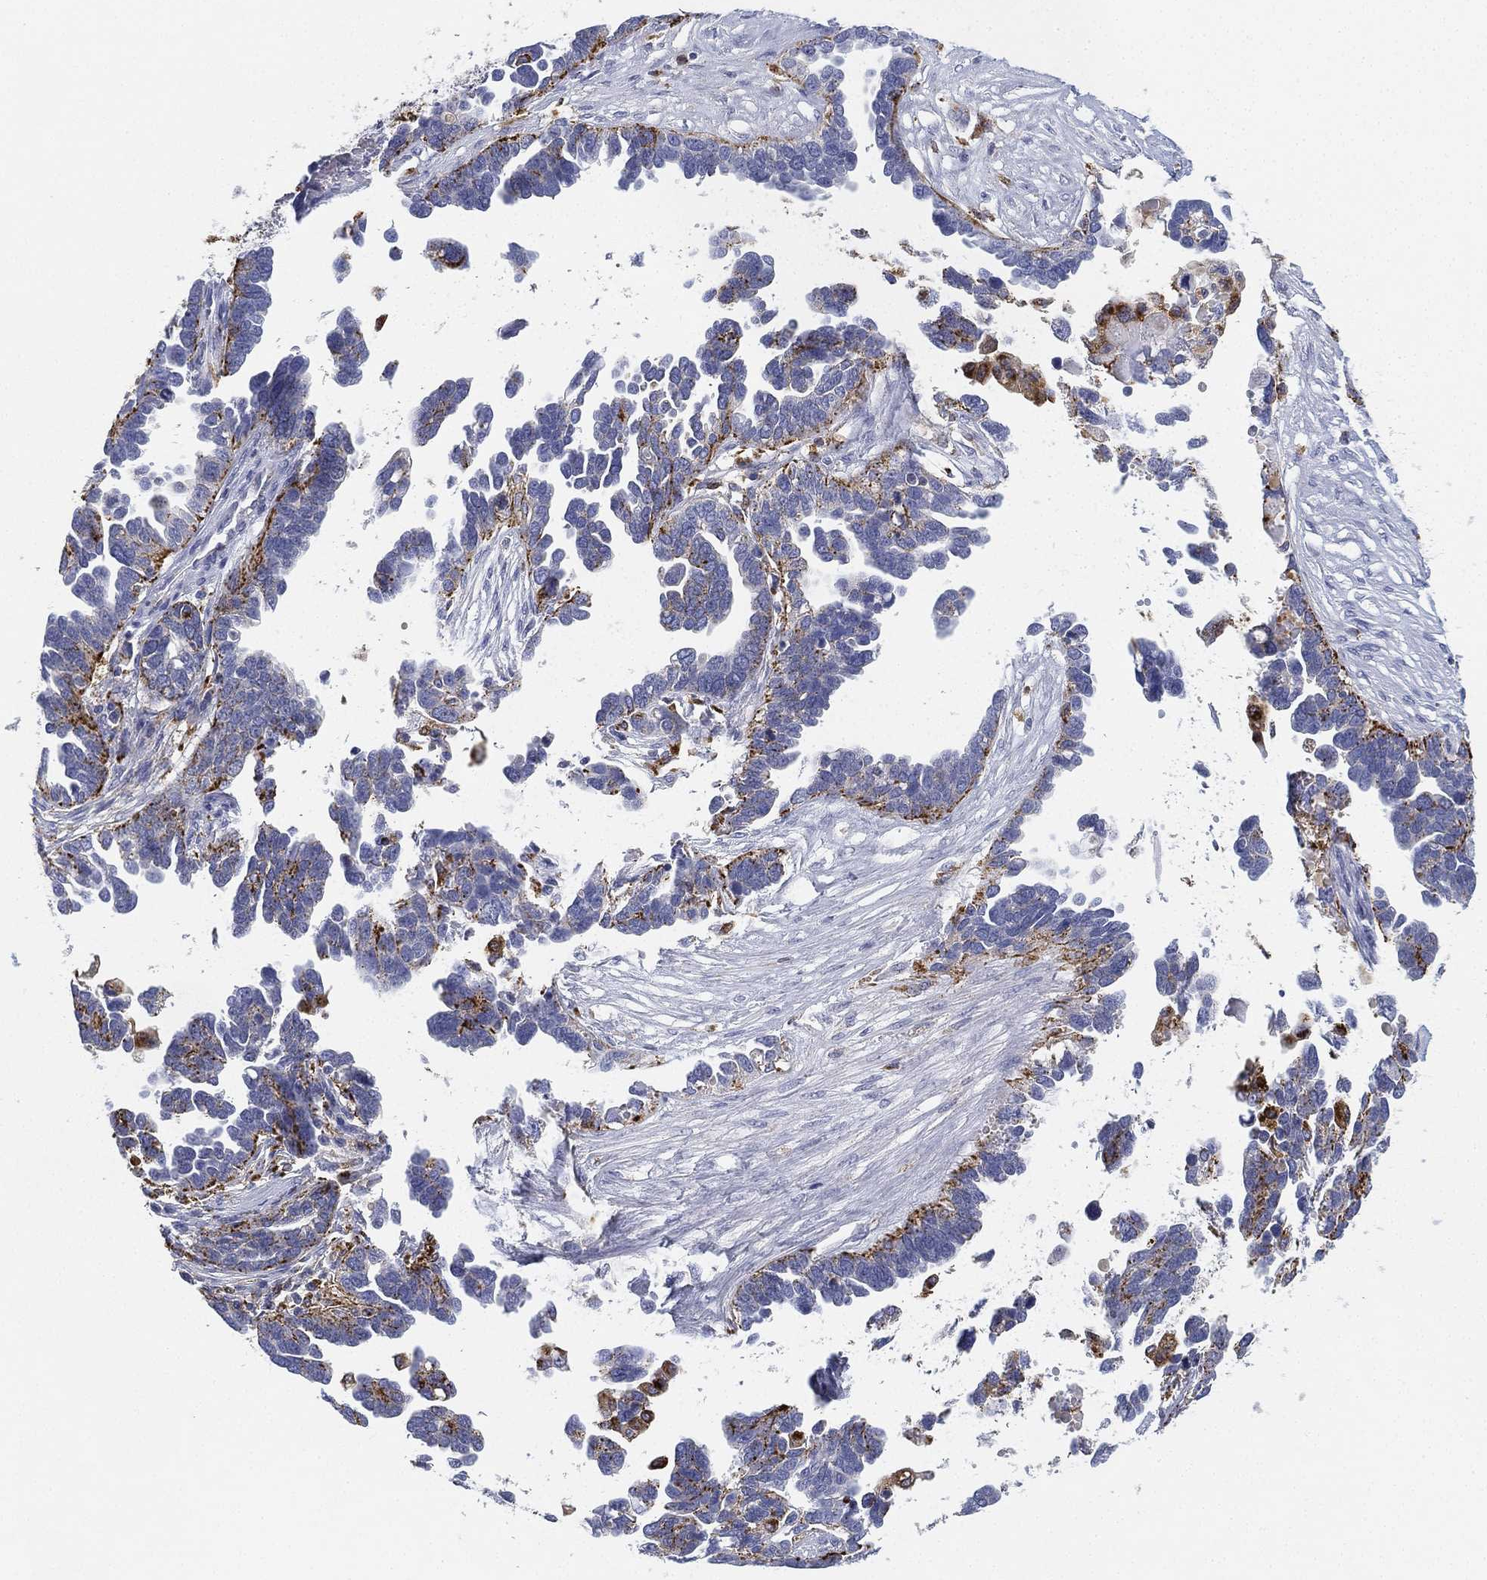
{"staining": {"intensity": "strong", "quantity": "<25%", "location": "cytoplasmic/membranous"}, "tissue": "ovarian cancer", "cell_type": "Tumor cells", "image_type": "cancer", "snomed": [{"axis": "morphology", "description": "Cystadenocarcinoma, serous, NOS"}, {"axis": "topography", "description": "Ovary"}], "caption": "The photomicrograph exhibits a brown stain indicating the presence of a protein in the cytoplasmic/membranous of tumor cells in serous cystadenocarcinoma (ovarian). The staining is performed using DAB brown chromogen to label protein expression. The nuclei are counter-stained blue using hematoxylin.", "gene": "NPC2", "patient": {"sex": "female", "age": 54}}